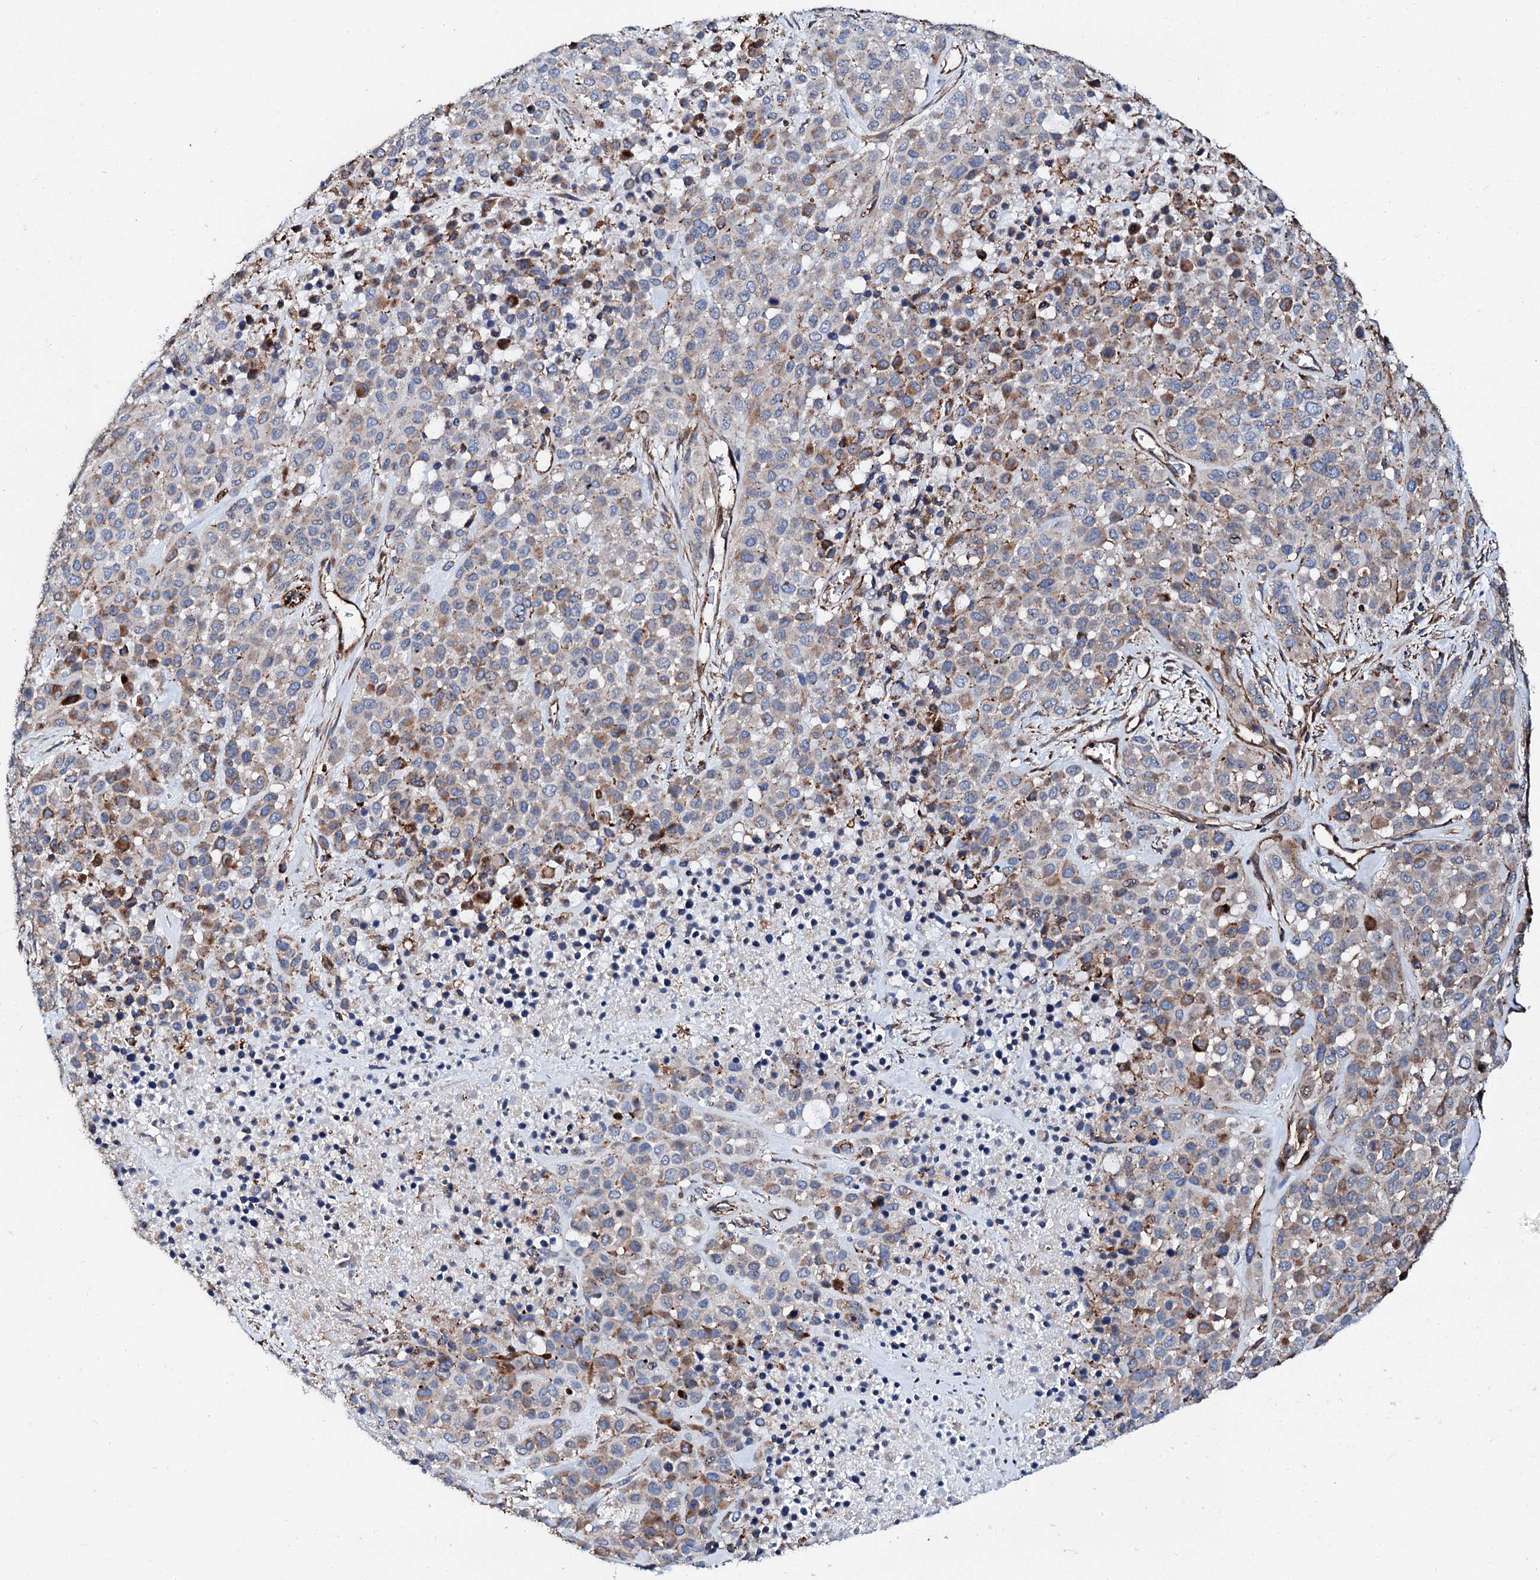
{"staining": {"intensity": "strong", "quantity": "<25%", "location": "cytoplasmic/membranous"}, "tissue": "melanoma", "cell_type": "Tumor cells", "image_type": "cancer", "snomed": [{"axis": "morphology", "description": "Malignant melanoma, Metastatic site"}, {"axis": "topography", "description": "Skin"}], "caption": "Malignant melanoma (metastatic site) stained with DAB immunohistochemistry (IHC) exhibits medium levels of strong cytoplasmic/membranous expression in approximately <25% of tumor cells.", "gene": "INTS10", "patient": {"sex": "female", "age": 81}}